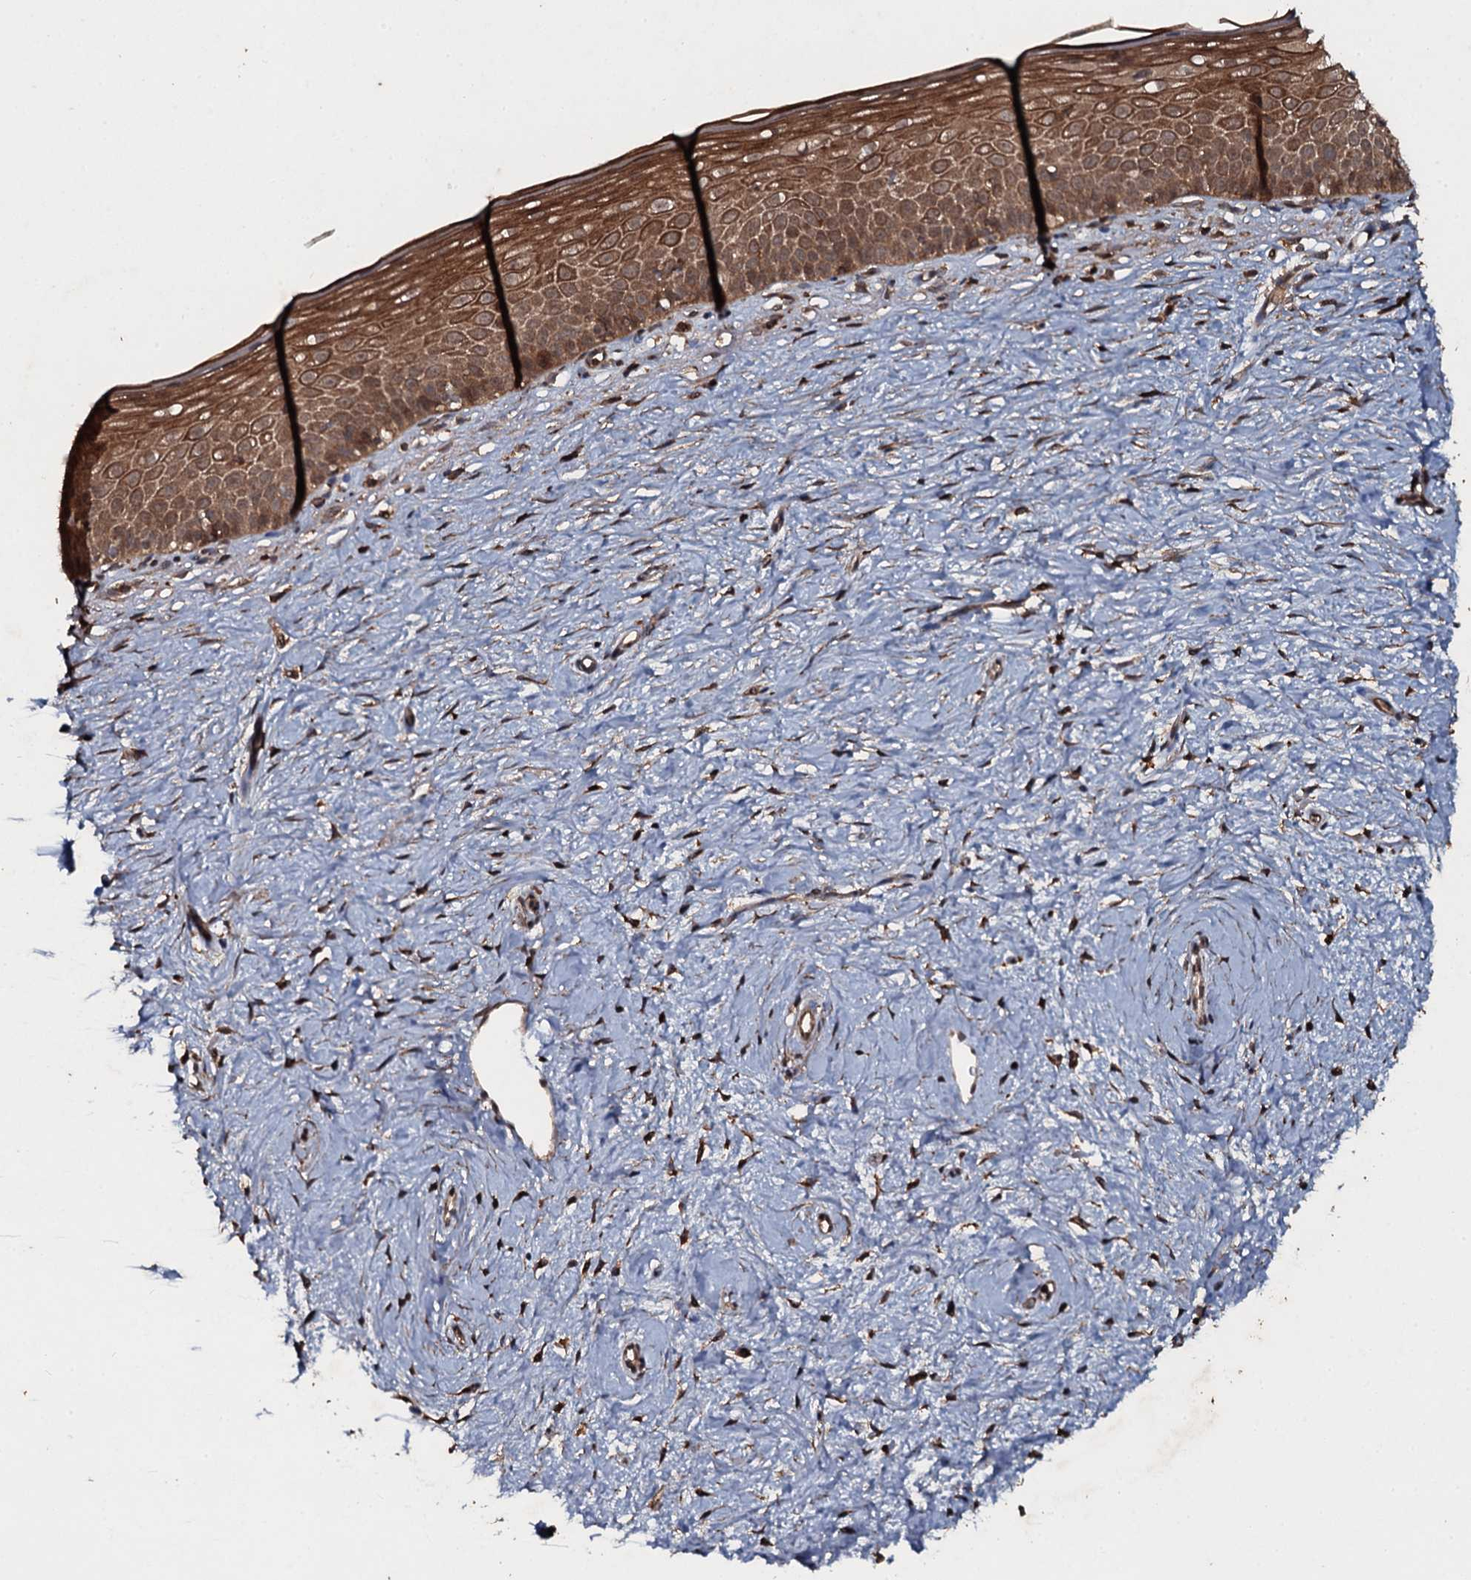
{"staining": {"intensity": "strong", "quantity": ">75%", "location": "cytoplasmic/membranous"}, "tissue": "cervix", "cell_type": "Glandular cells", "image_type": "normal", "snomed": [{"axis": "morphology", "description": "Normal tissue, NOS"}, {"axis": "topography", "description": "Cervix"}], "caption": "Strong cytoplasmic/membranous protein staining is appreciated in approximately >75% of glandular cells in cervix. Using DAB (3,3'-diaminobenzidine) (brown) and hematoxylin (blue) stains, captured at high magnification using brightfield microscopy.", "gene": "ADGRG3", "patient": {"sex": "female", "age": 57}}